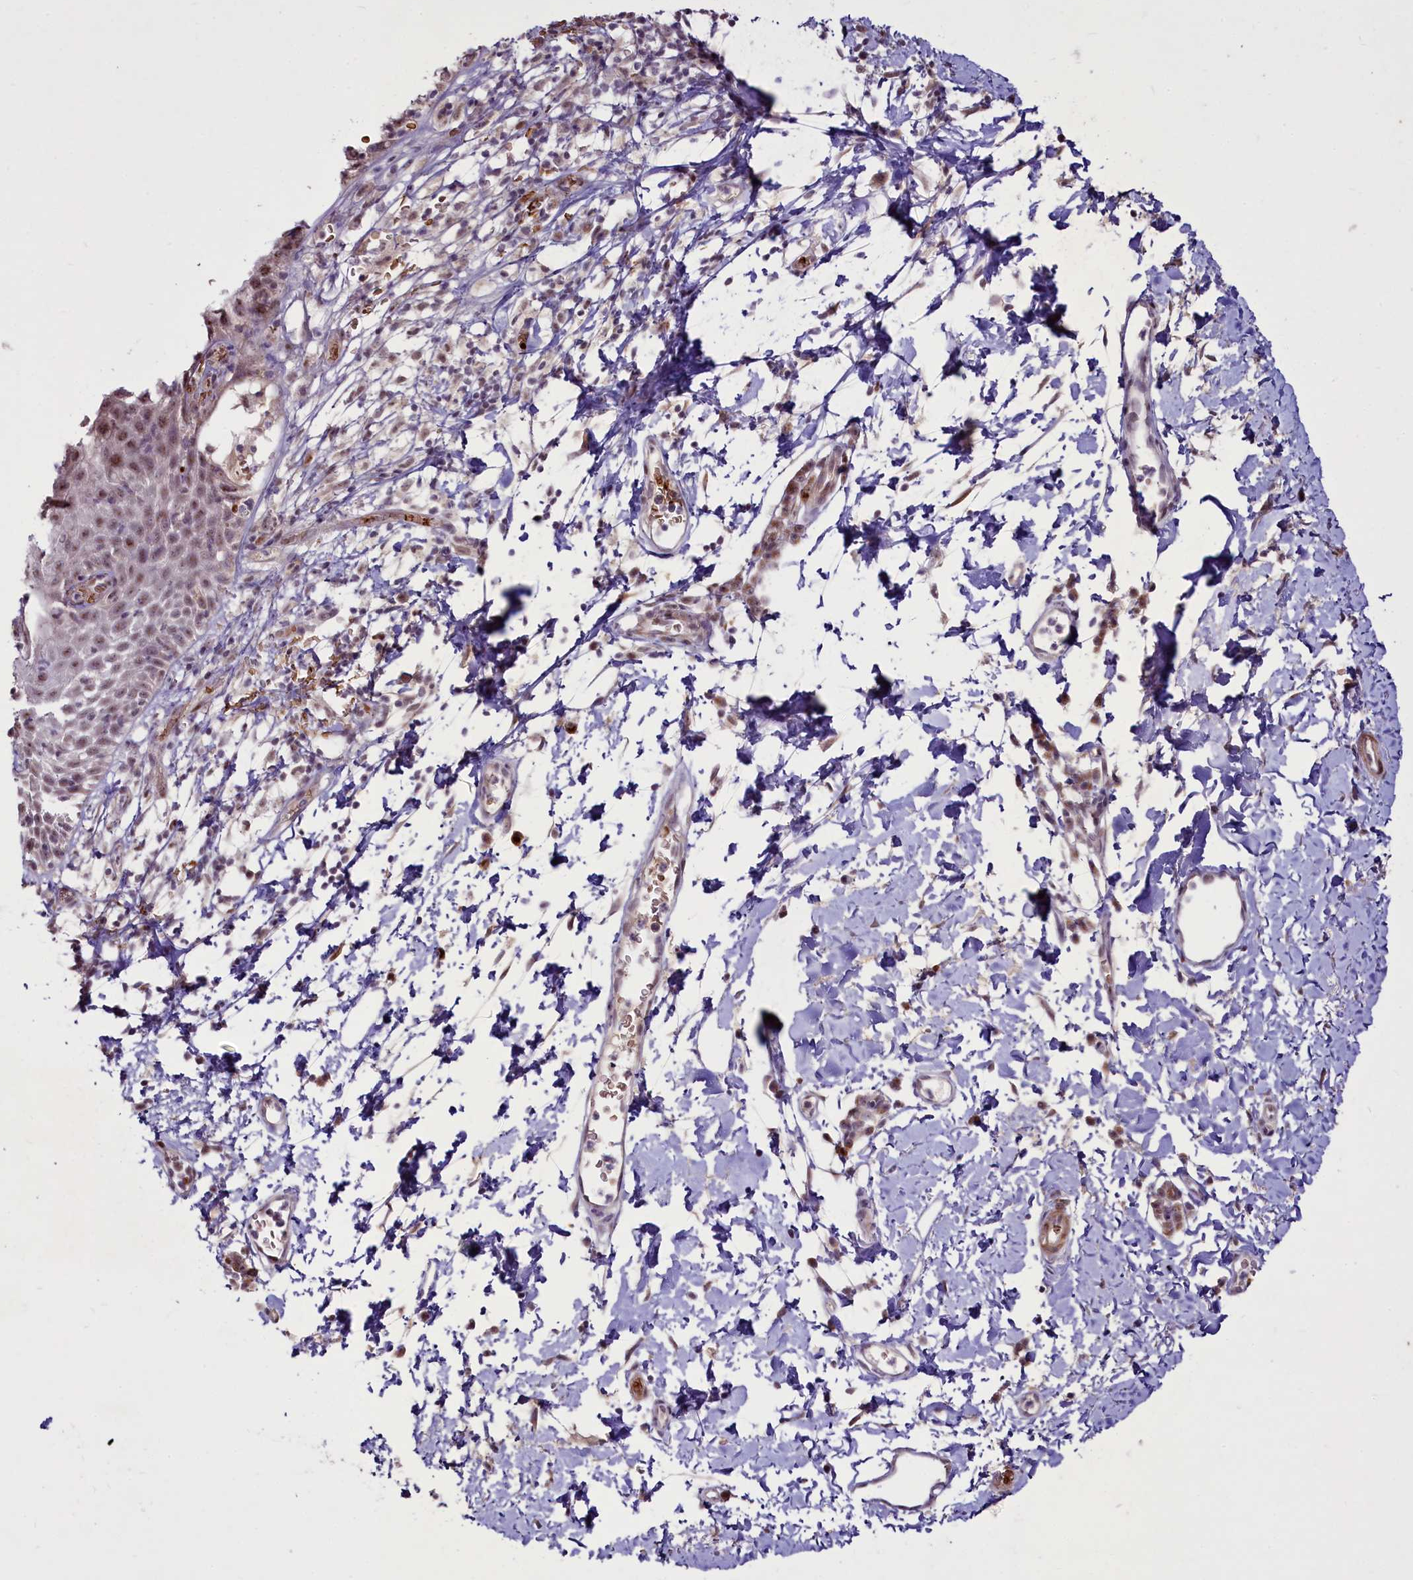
{"staining": {"intensity": "moderate", "quantity": "25%-75%", "location": "nuclear"}, "tissue": "skin", "cell_type": "Epidermal cells", "image_type": "normal", "snomed": [{"axis": "morphology", "description": "Normal tissue, NOS"}, {"axis": "topography", "description": "Vulva"}], "caption": "Protein staining of normal skin displays moderate nuclear staining in about 25%-75% of epidermal cells.", "gene": "SUSD3", "patient": {"sex": "female", "age": 68}}